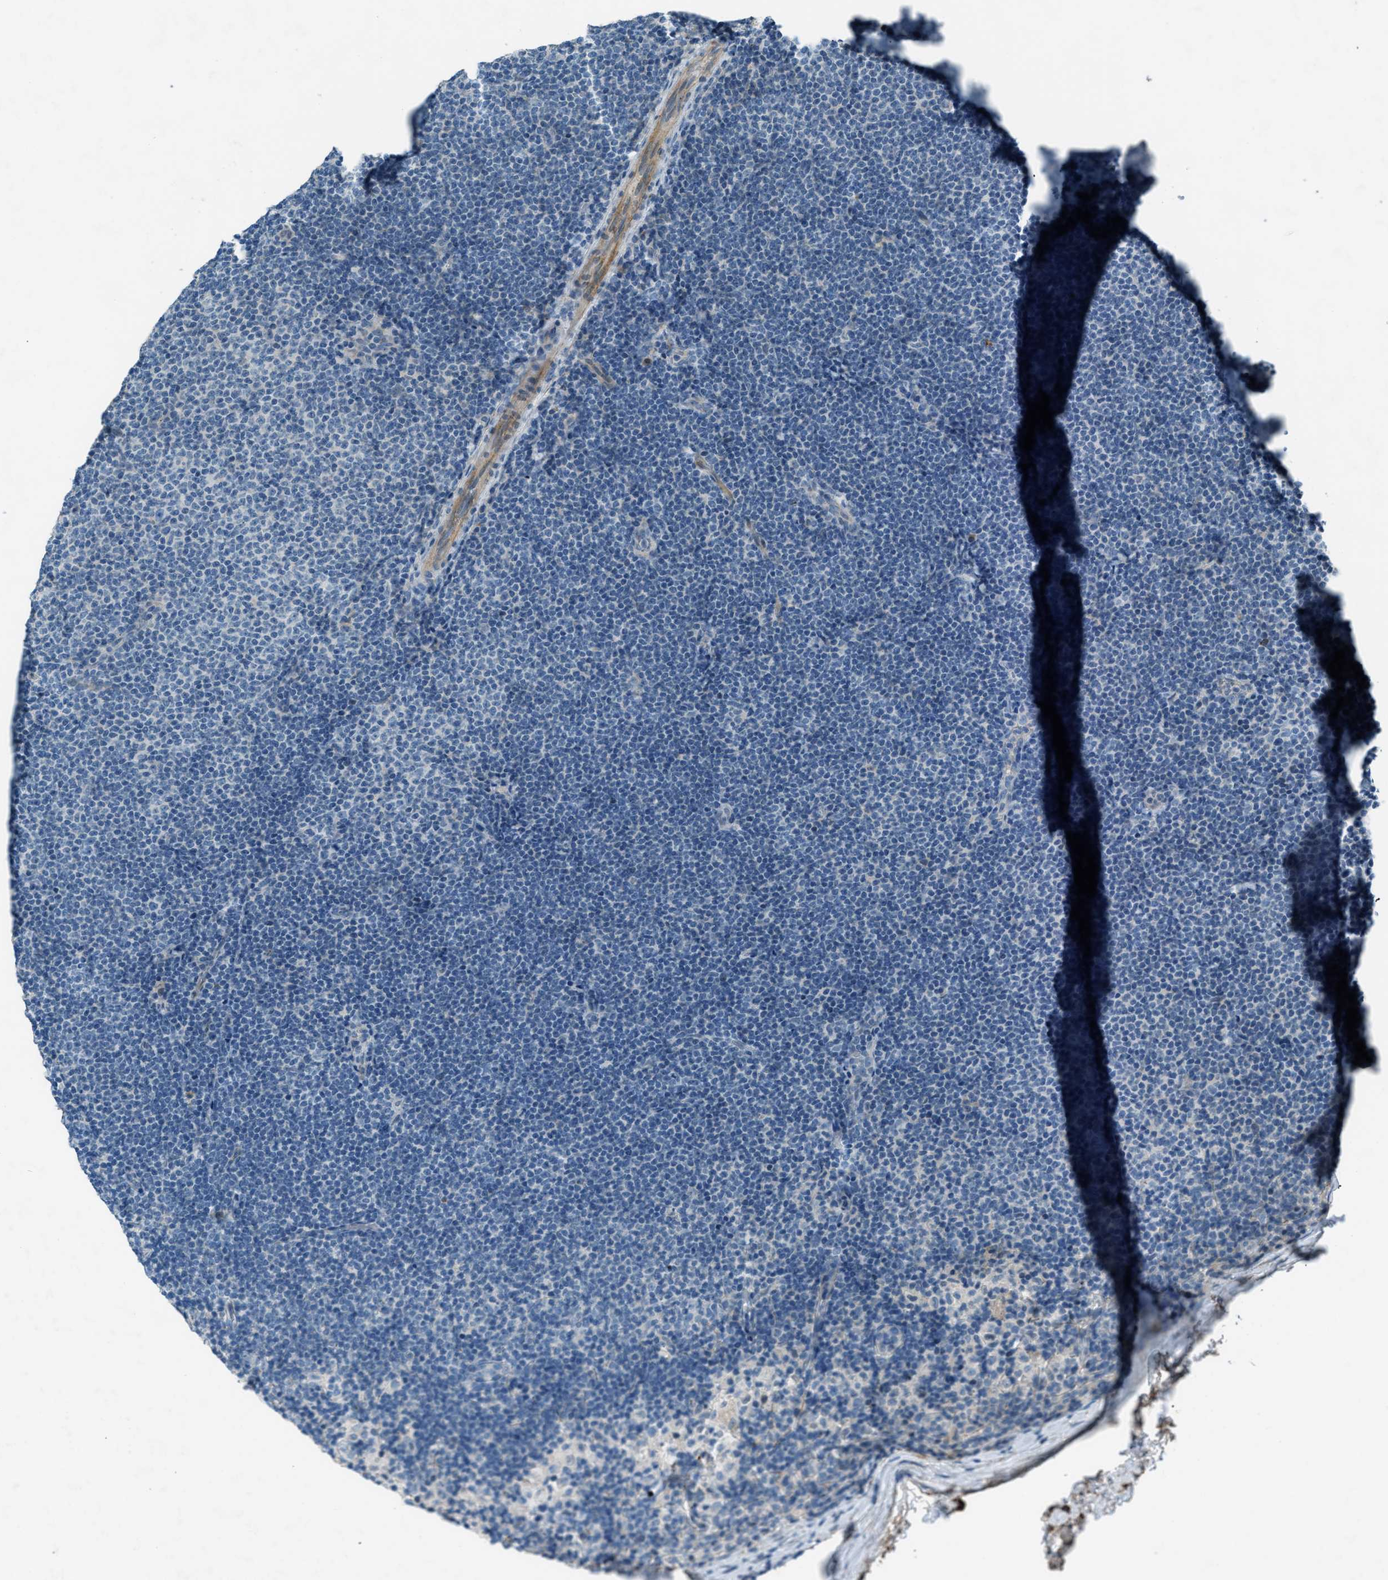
{"staining": {"intensity": "negative", "quantity": "none", "location": "none"}, "tissue": "lymphoma", "cell_type": "Tumor cells", "image_type": "cancer", "snomed": [{"axis": "morphology", "description": "Malignant lymphoma, non-Hodgkin's type, Low grade"}, {"axis": "topography", "description": "Lymph node"}], "caption": "IHC of human malignant lymphoma, non-Hodgkin's type (low-grade) exhibits no expression in tumor cells.", "gene": "FBLN2", "patient": {"sex": "female", "age": 53}}